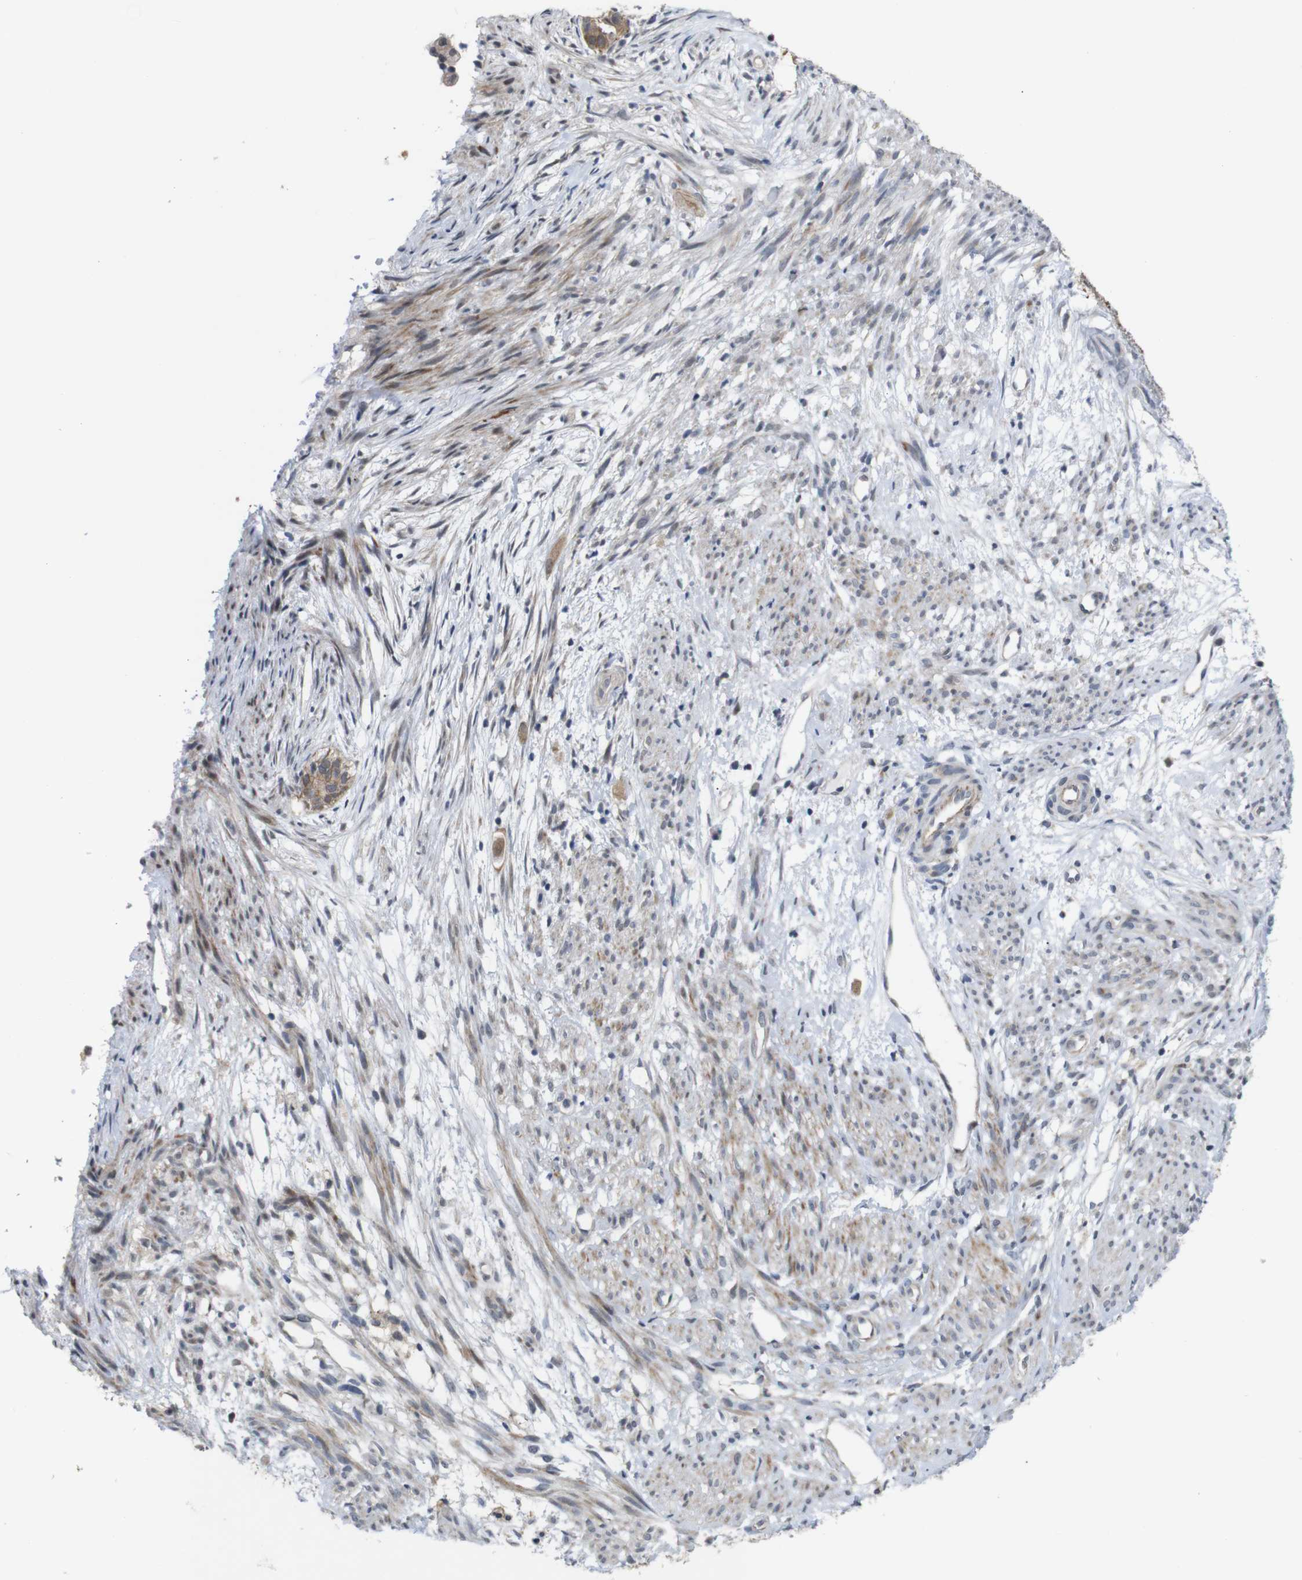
{"staining": {"intensity": "weak", "quantity": ">75%", "location": "cytoplasmic/membranous"}, "tissue": "cervical cancer", "cell_type": "Tumor cells", "image_type": "cancer", "snomed": [{"axis": "morphology", "description": "Normal tissue, NOS"}, {"axis": "morphology", "description": "Adenocarcinoma, NOS"}, {"axis": "topography", "description": "Cervix"}, {"axis": "topography", "description": "Endometrium"}], "caption": "A high-resolution micrograph shows immunohistochemistry (IHC) staining of cervical adenocarcinoma, which reveals weak cytoplasmic/membranous positivity in about >75% of tumor cells.", "gene": "ATP7B", "patient": {"sex": "female", "age": 86}}